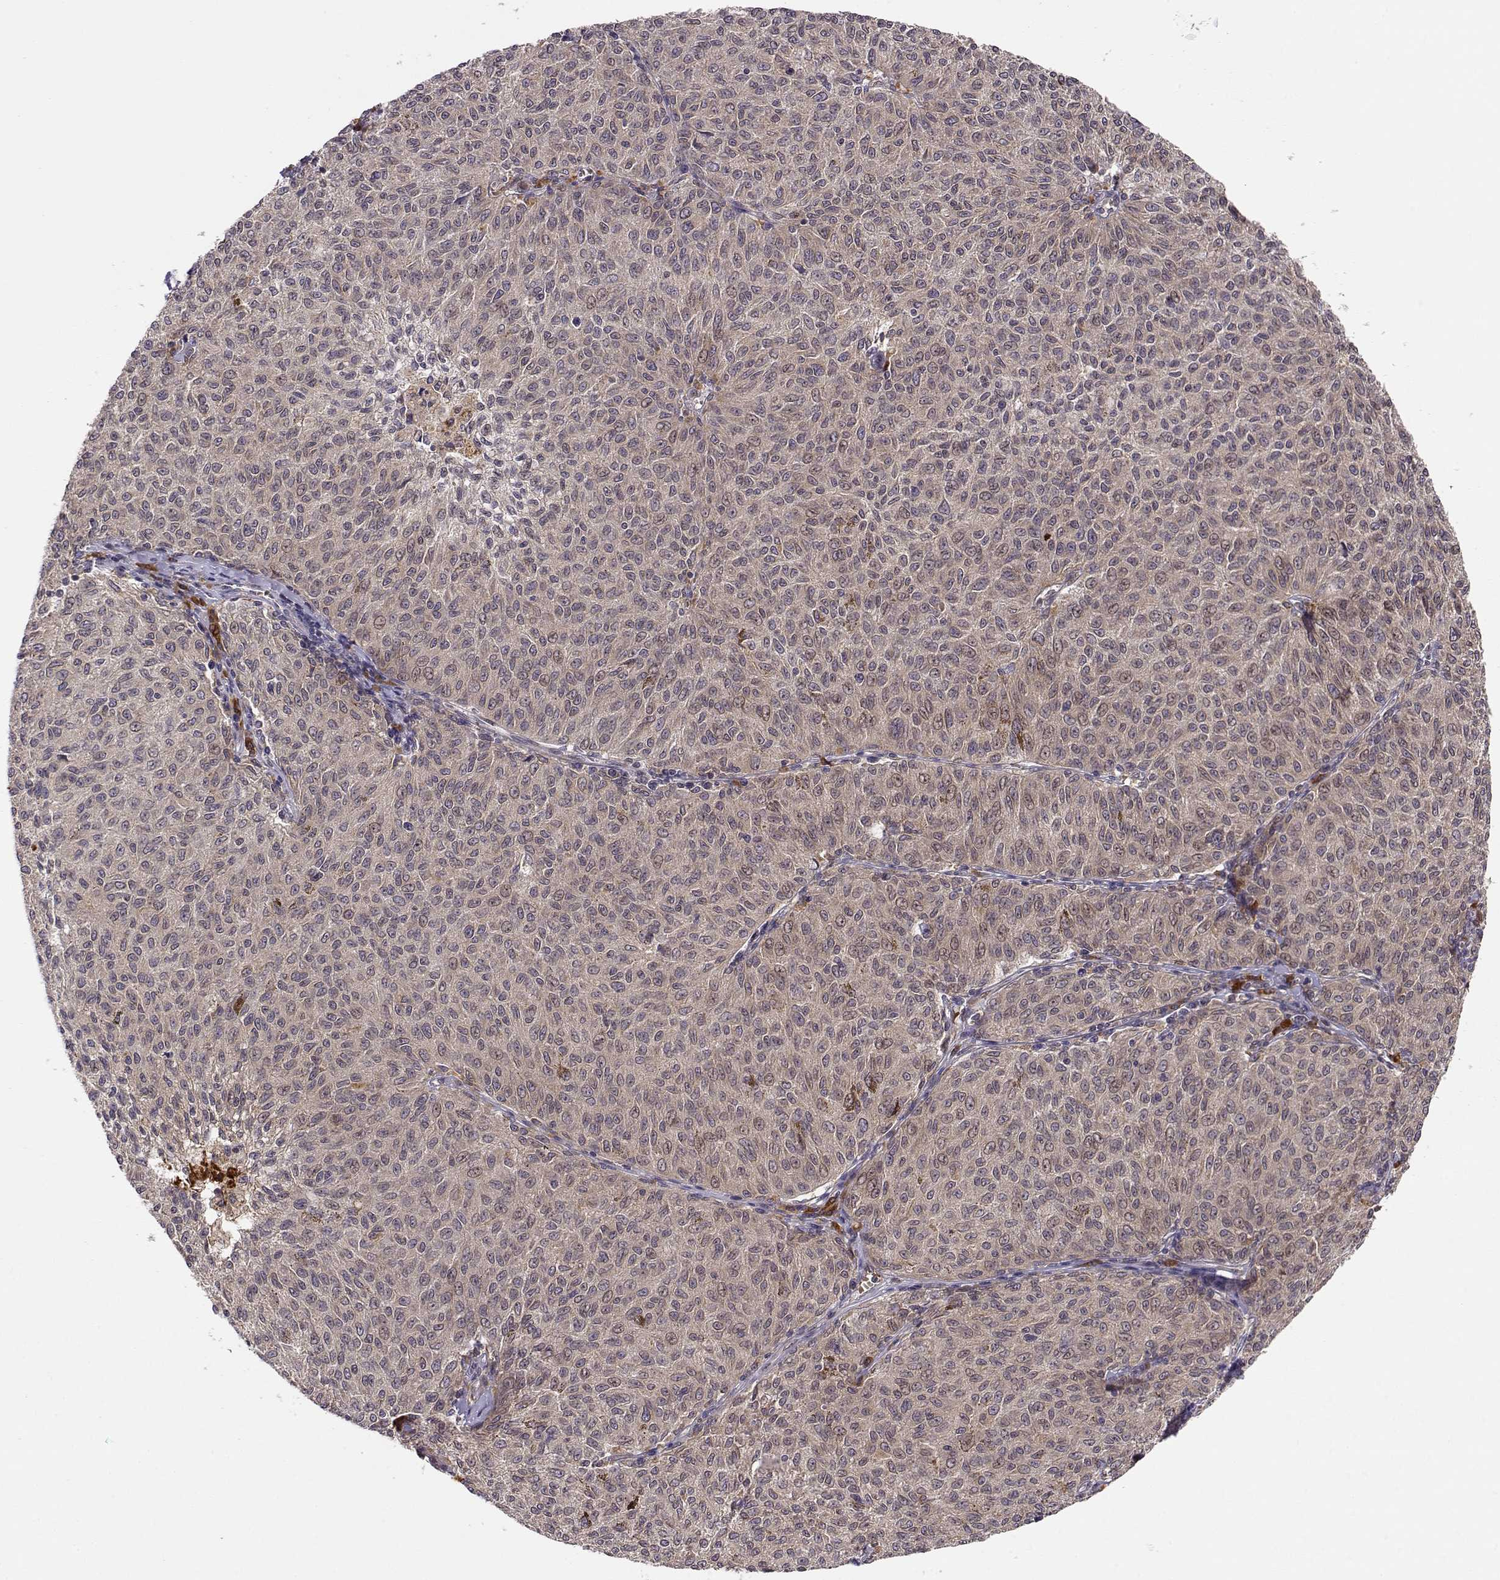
{"staining": {"intensity": "negative", "quantity": "none", "location": "none"}, "tissue": "melanoma", "cell_type": "Tumor cells", "image_type": "cancer", "snomed": [{"axis": "morphology", "description": "Malignant melanoma, NOS"}, {"axis": "topography", "description": "Skin"}], "caption": "Immunohistochemistry histopathology image of melanoma stained for a protein (brown), which reveals no positivity in tumor cells.", "gene": "ERGIC2", "patient": {"sex": "female", "age": 72}}